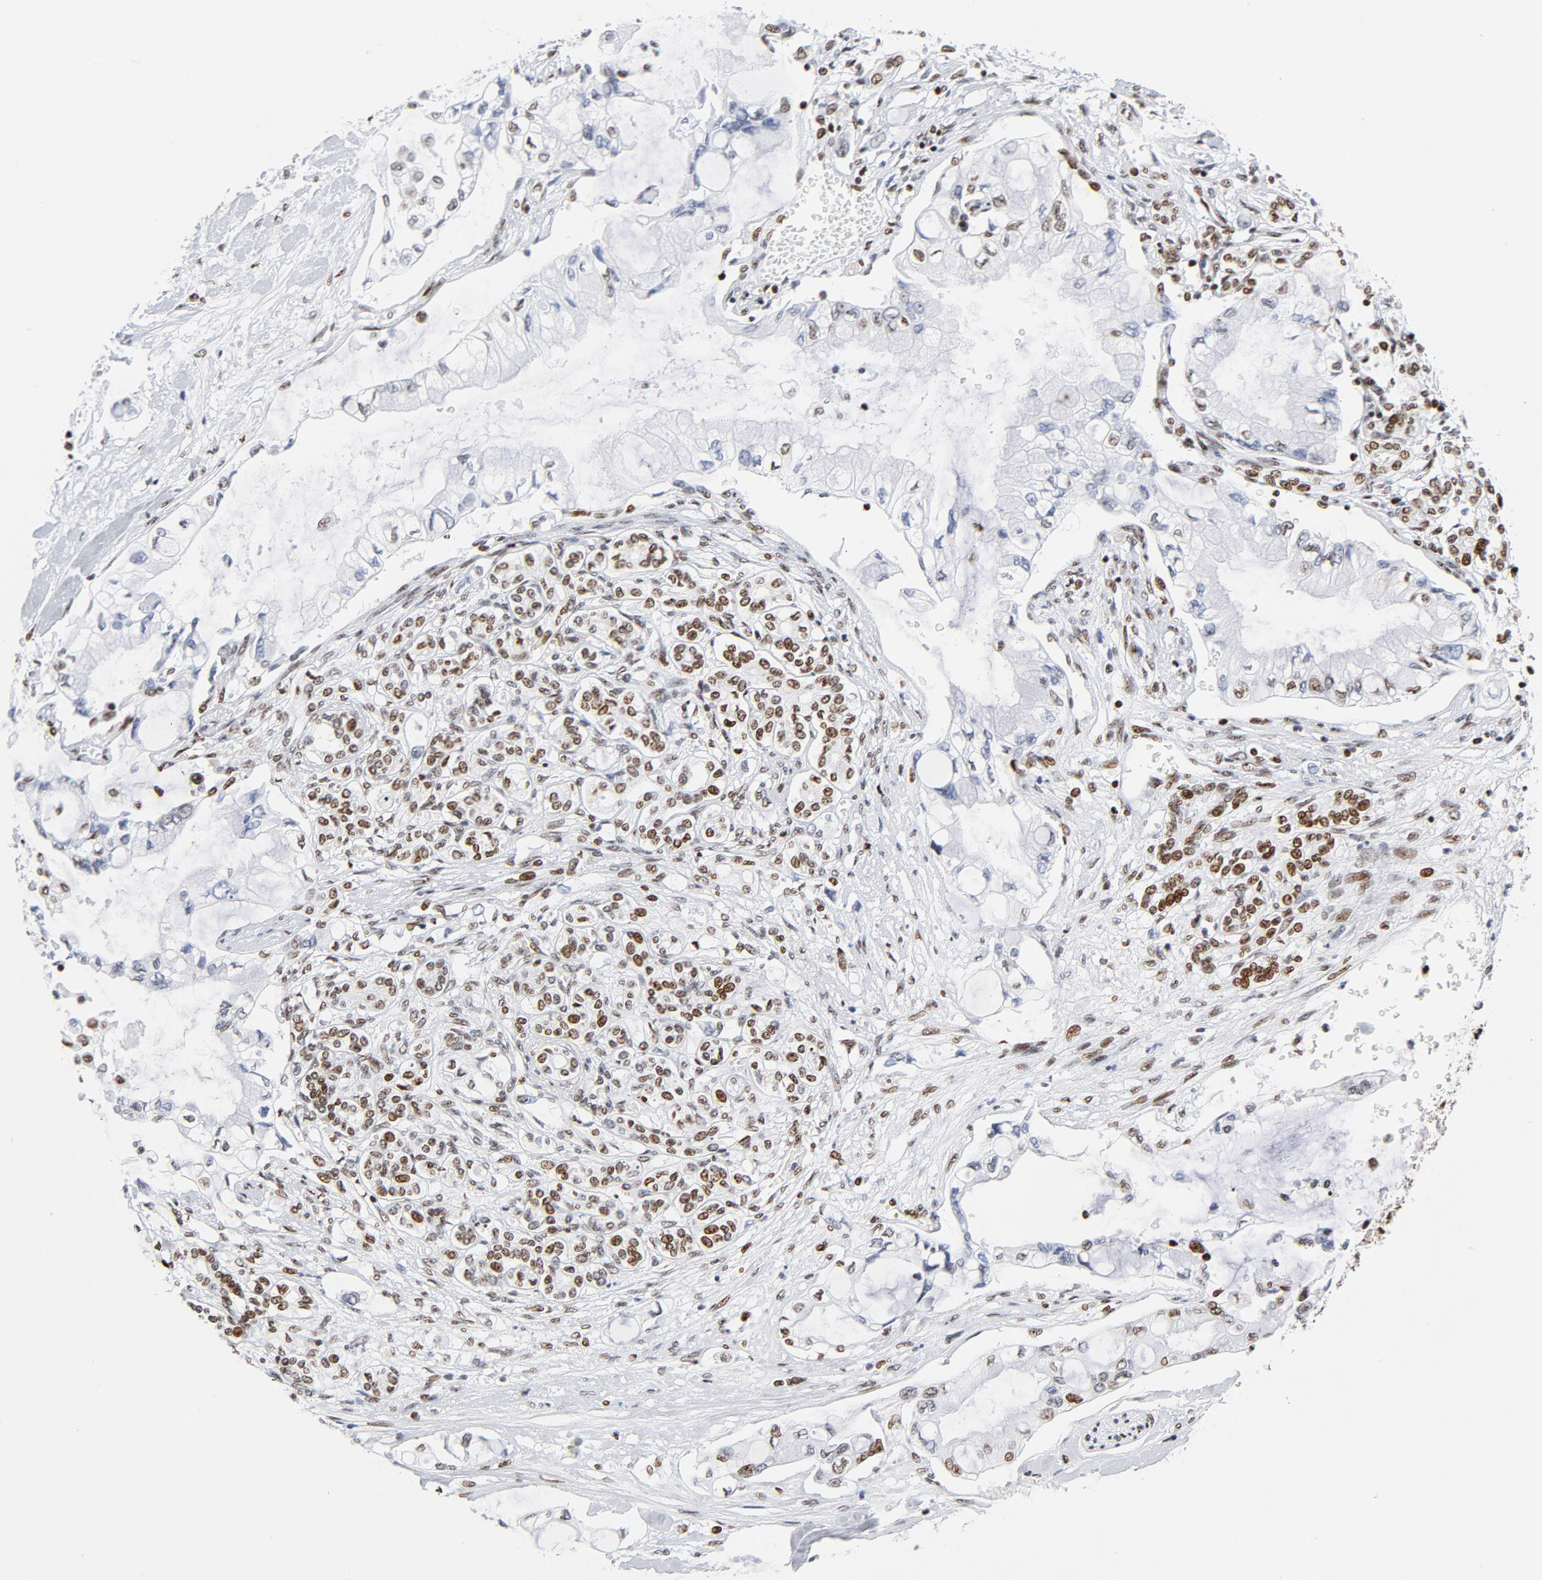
{"staining": {"intensity": "moderate", "quantity": ">75%", "location": "nuclear"}, "tissue": "pancreatic cancer", "cell_type": "Tumor cells", "image_type": "cancer", "snomed": [{"axis": "morphology", "description": "Adenocarcinoma, NOS"}, {"axis": "topography", "description": "Pancreas"}], "caption": "This image demonstrates immunohistochemistry (IHC) staining of pancreatic cancer (adenocarcinoma), with medium moderate nuclear staining in about >75% of tumor cells.", "gene": "XRCC5", "patient": {"sex": "female", "age": 70}}